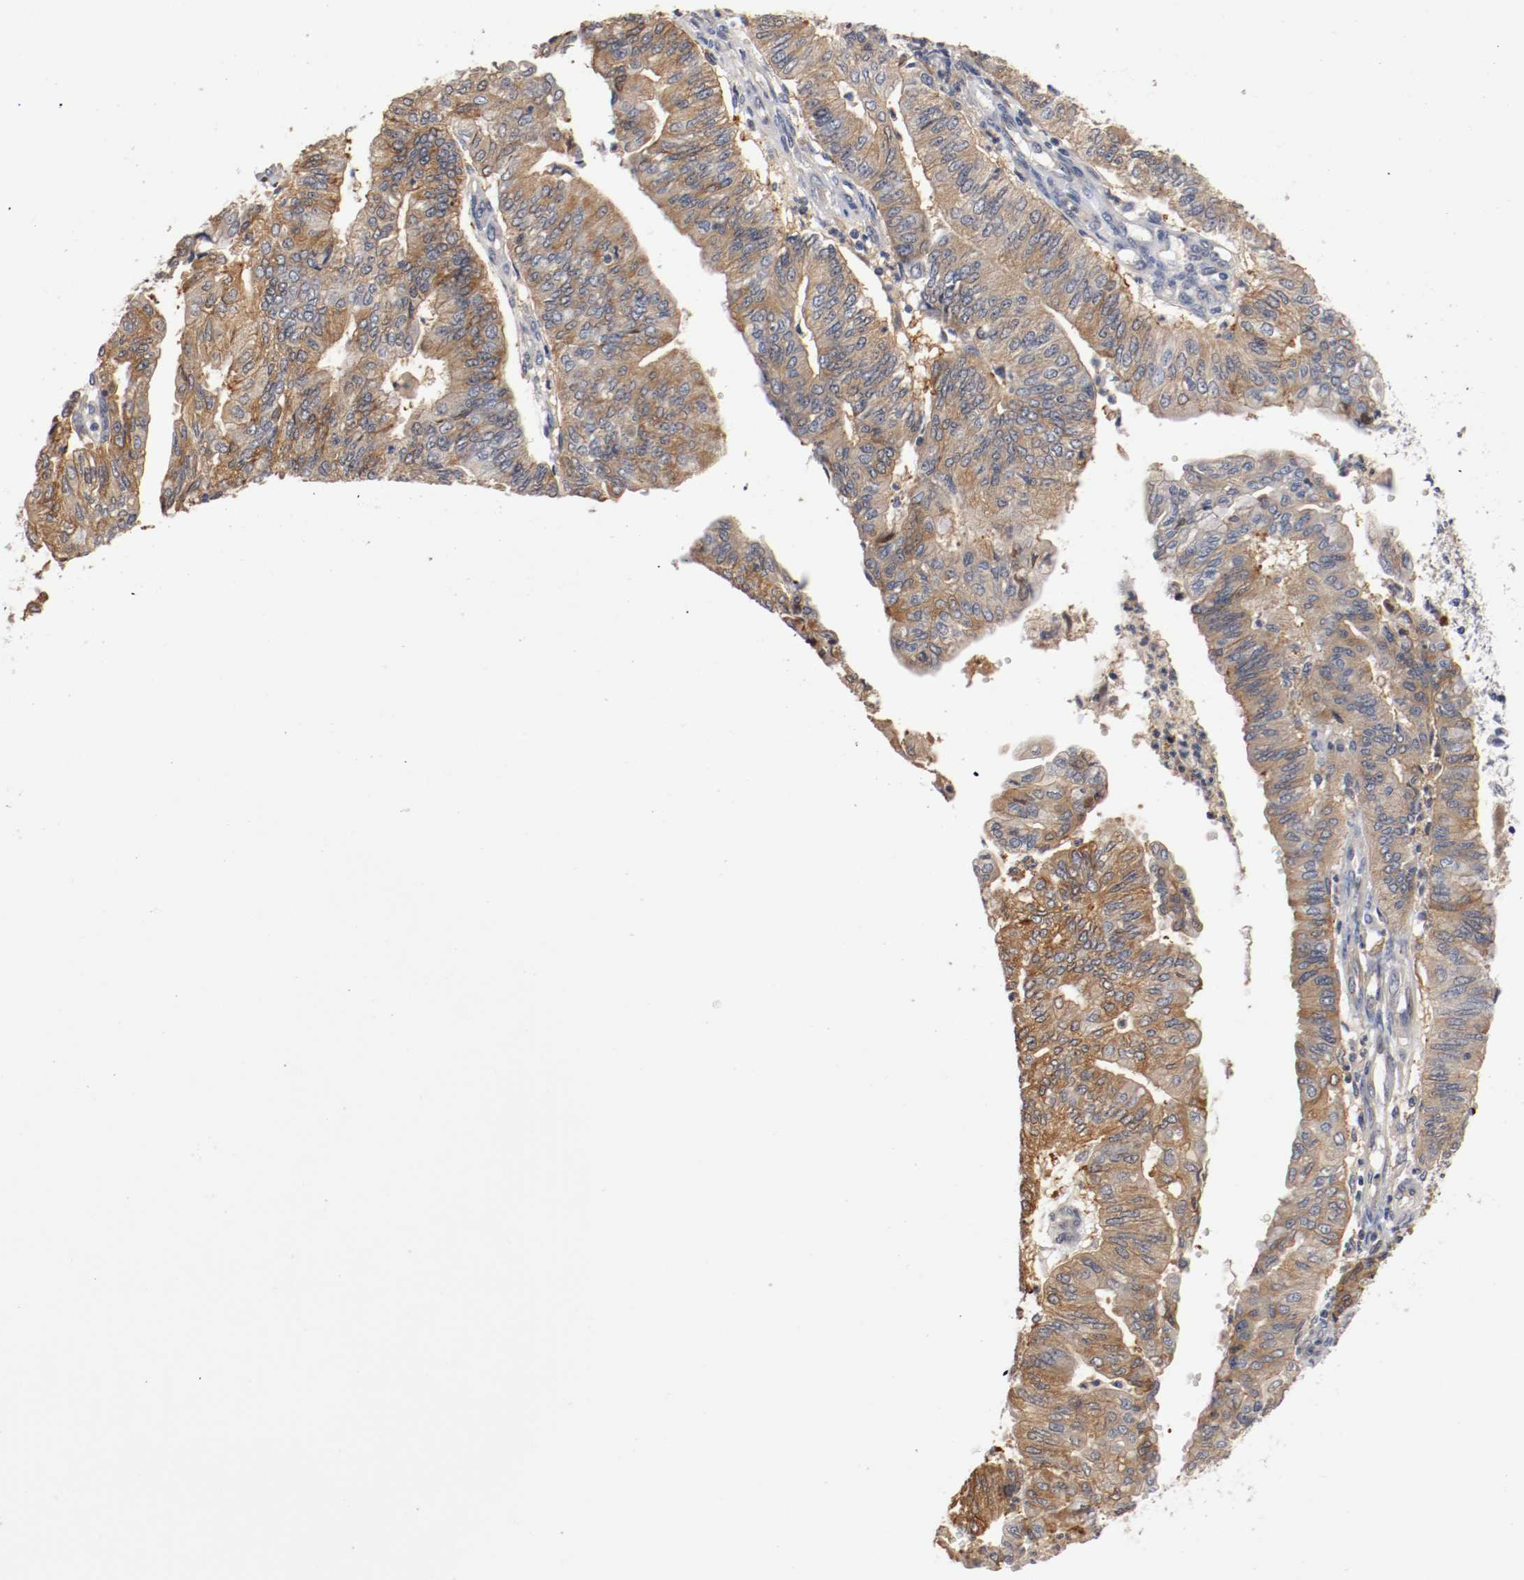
{"staining": {"intensity": "moderate", "quantity": "25%-75%", "location": "cytoplasmic/membranous"}, "tissue": "endometrial cancer", "cell_type": "Tumor cells", "image_type": "cancer", "snomed": [{"axis": "morphology", "description": "Adenocarcinoma, NOS"}, {"axis": "topography", "description": "Endometrium"}], "caption": "Endometrial cancer (adenocarcinoma) stained for a protein (brown) reveals moderate cytoplasmic/membranous positive expression in about 25%-75% of tumor cells.", "gene": "RBM23", "patient": {"sex": "female", "age": 59}}